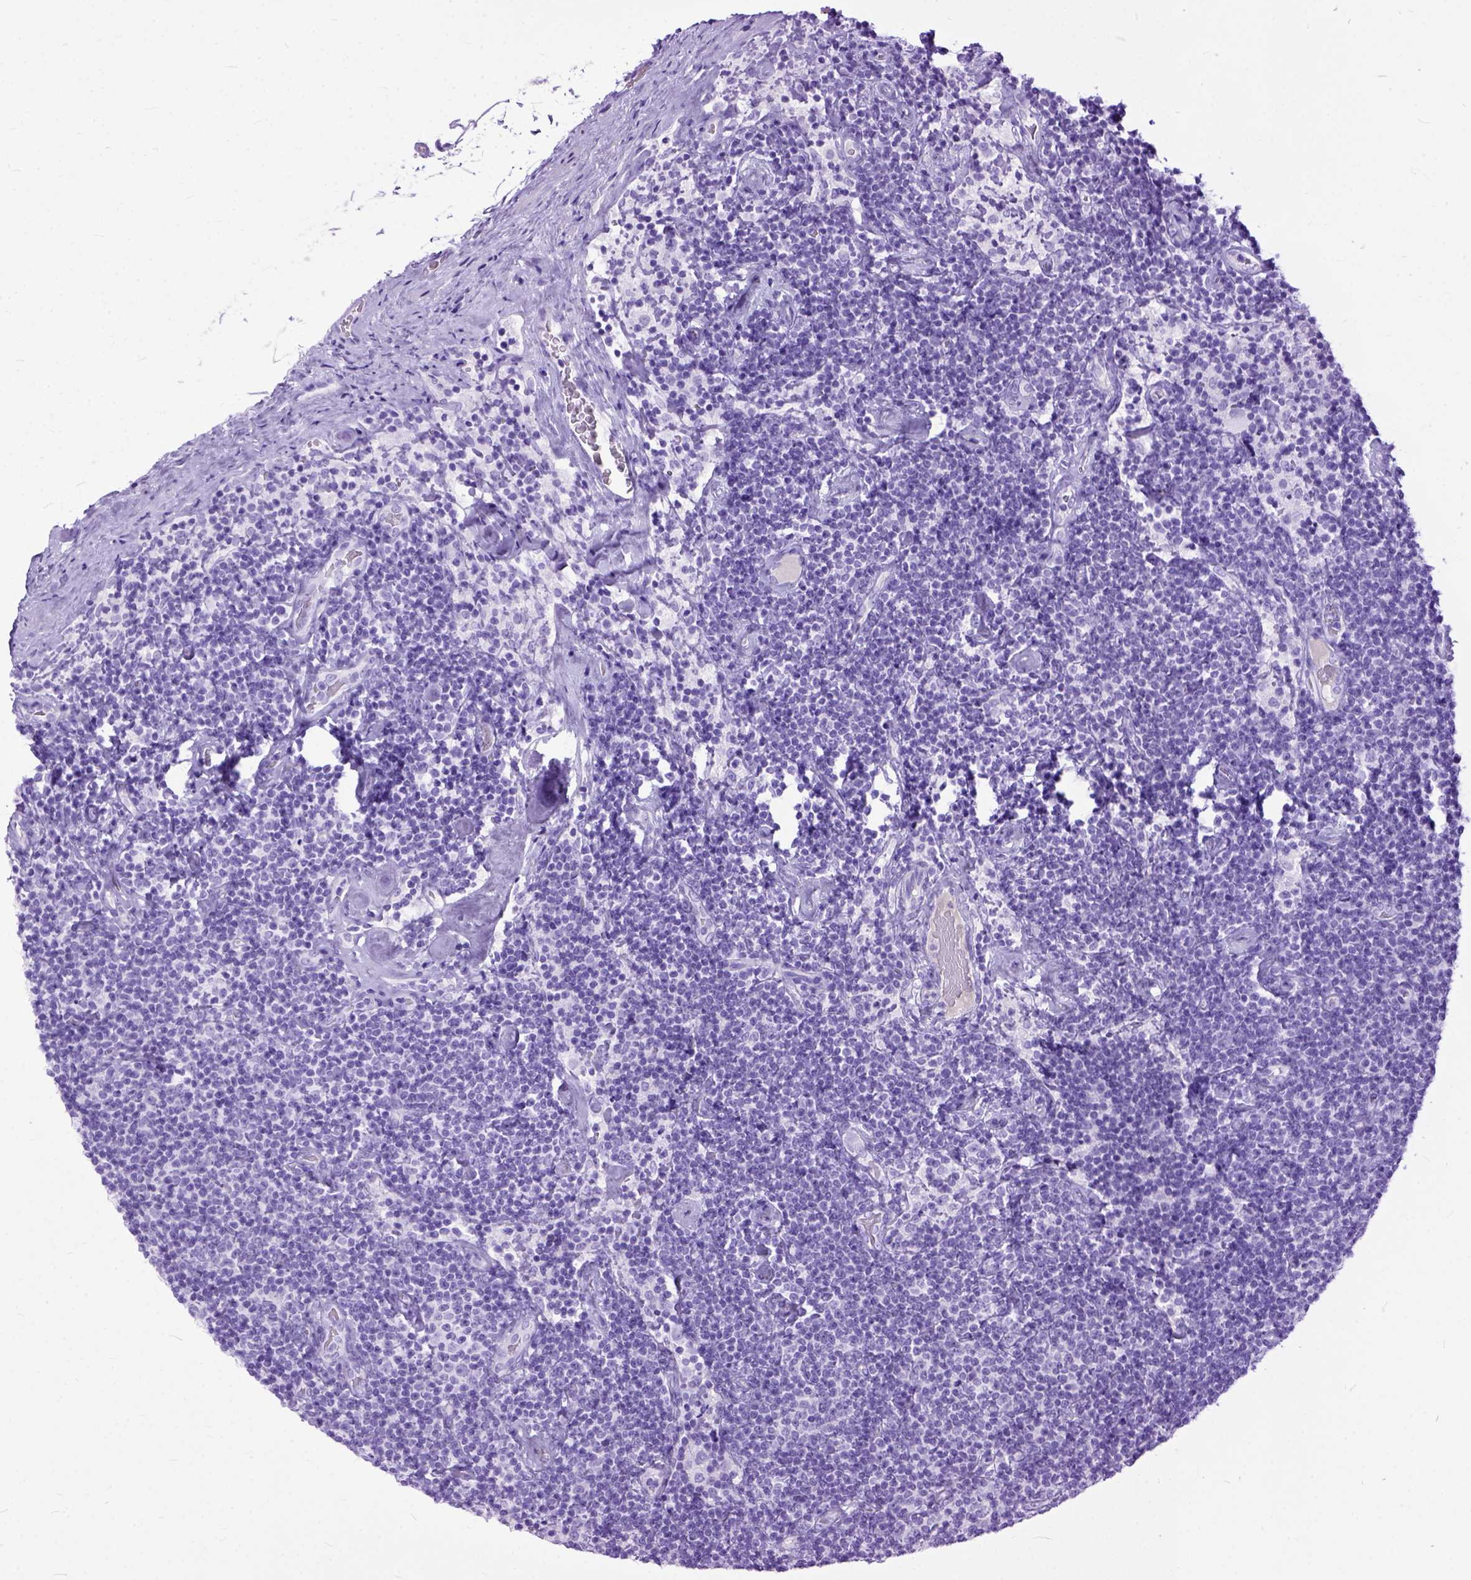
{"staining": {"intensity": "negative", "quantity": "none", "location": "none"}, "tissue": "lymphoma", "cell_type": "Tumor cells", "image_type": "cancer", "snomed": [{"axis": "morphology", "description": "Malignant lymphoma, non-Hodgkin's type, Low grade"}, {"axis": "topography", "description": "Lymph node"}], "caption": "Immunohistochemistry (IHC) histopathology image of human malignant lymphoma, non-Hodgkin's type (low-grade) stained for a protein (brown), which displays no positivity in tumor cells.", "gene": "GNGT1", "patient": {"sex": "male", "age": 81}}